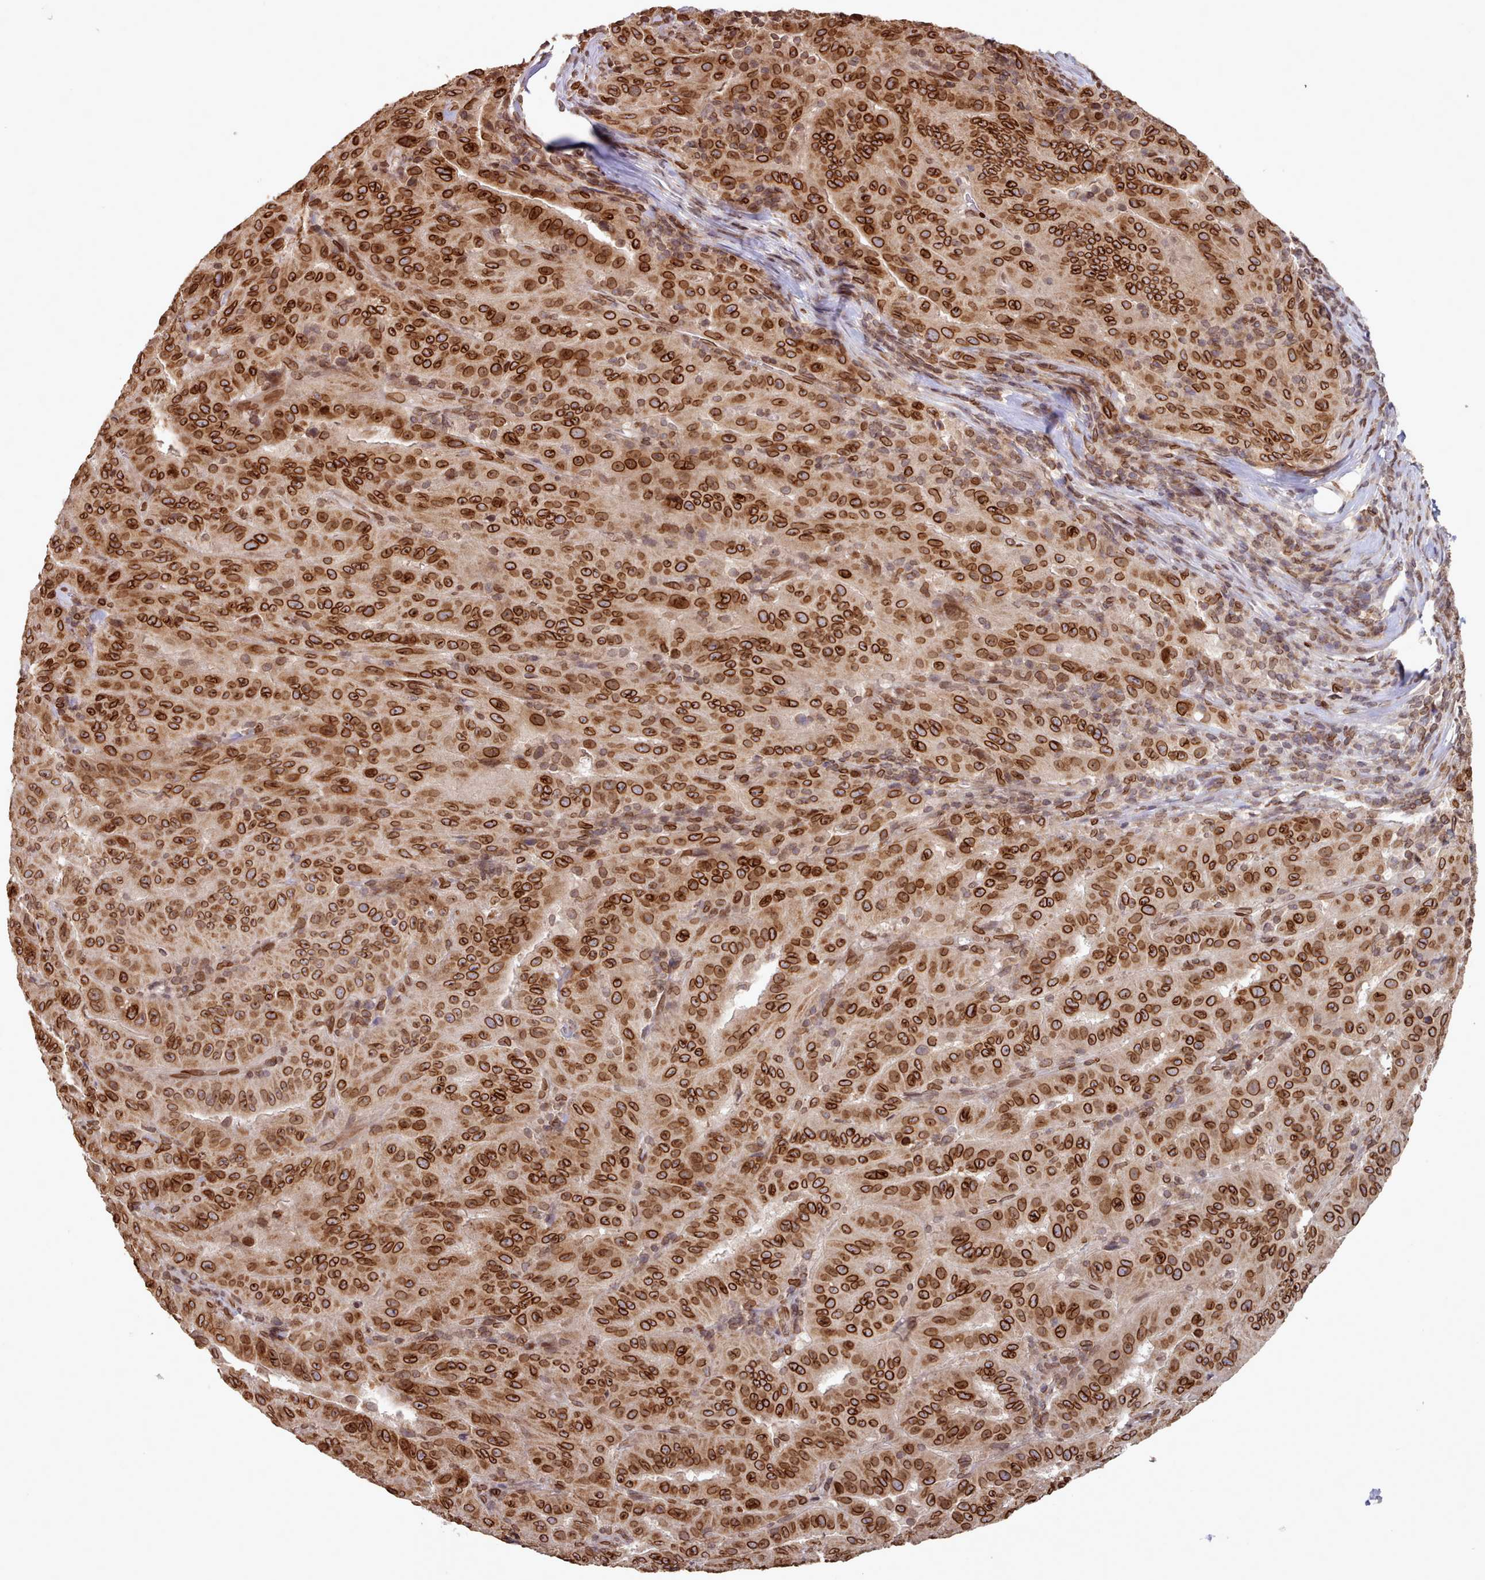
{"staining": {"intensity": "strong", "quantity": ">75%", "location": "cytoplasmic/membranous,nuclear"}, "tissue": "pancreatic cancer", "cell_type": "Tumor cells", "image_type": "cancer", "snomed": [{"axis": "morphology", "description": "Adenocarcinoma, NOS"}, {"axis": "topography", "description": "Pancreas"}], "caption": "This histopathology image shows IHC staining of pancreatic cancer, with high strong cytoplasmic/membranous and nuclear expression in approximately >75% of tumor cells.", "gene": "TOR1AIP1", "patient": {"sex": "male", "age": 63}}